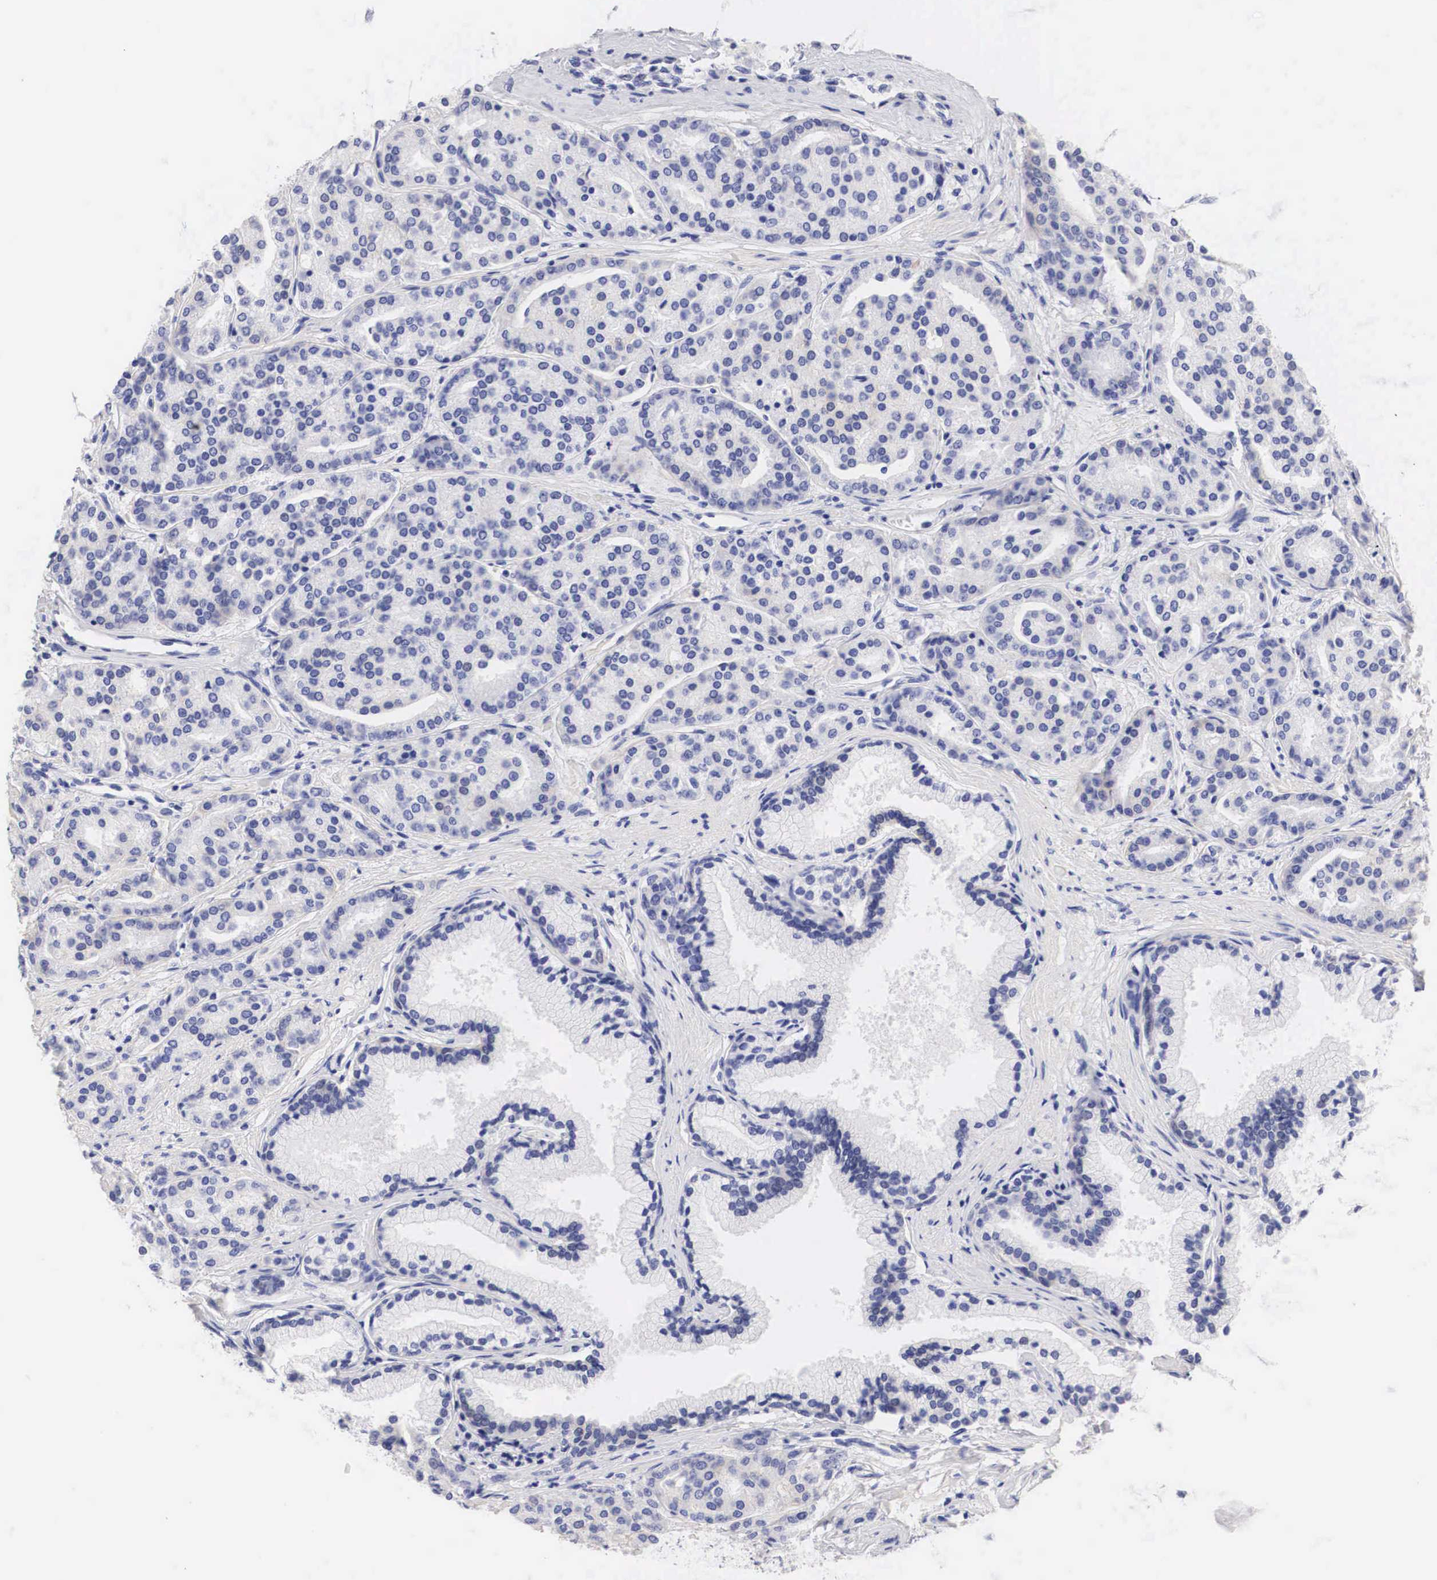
{"staining": {"intensity": "negative", "quantity": "none", "location": "none"}, "tissue": "prostate cancer", "cell_type": "Tumor cells", "image_type": "cancer", "snomed": [{"axis": "morphology", "description": "Adenocarcinoma, High grade"}, {"axis": "topography", "description": "Prostate"}], "caption": "An IHC histopathology image of adenocarcinoma (high-grade) (prostate) is shown. There is no staining in tumor cells of adenocarcinoma (high-grade) (prostate).", "gene": "ERBB2", "patient": {"sex": "male", "age": 64}}